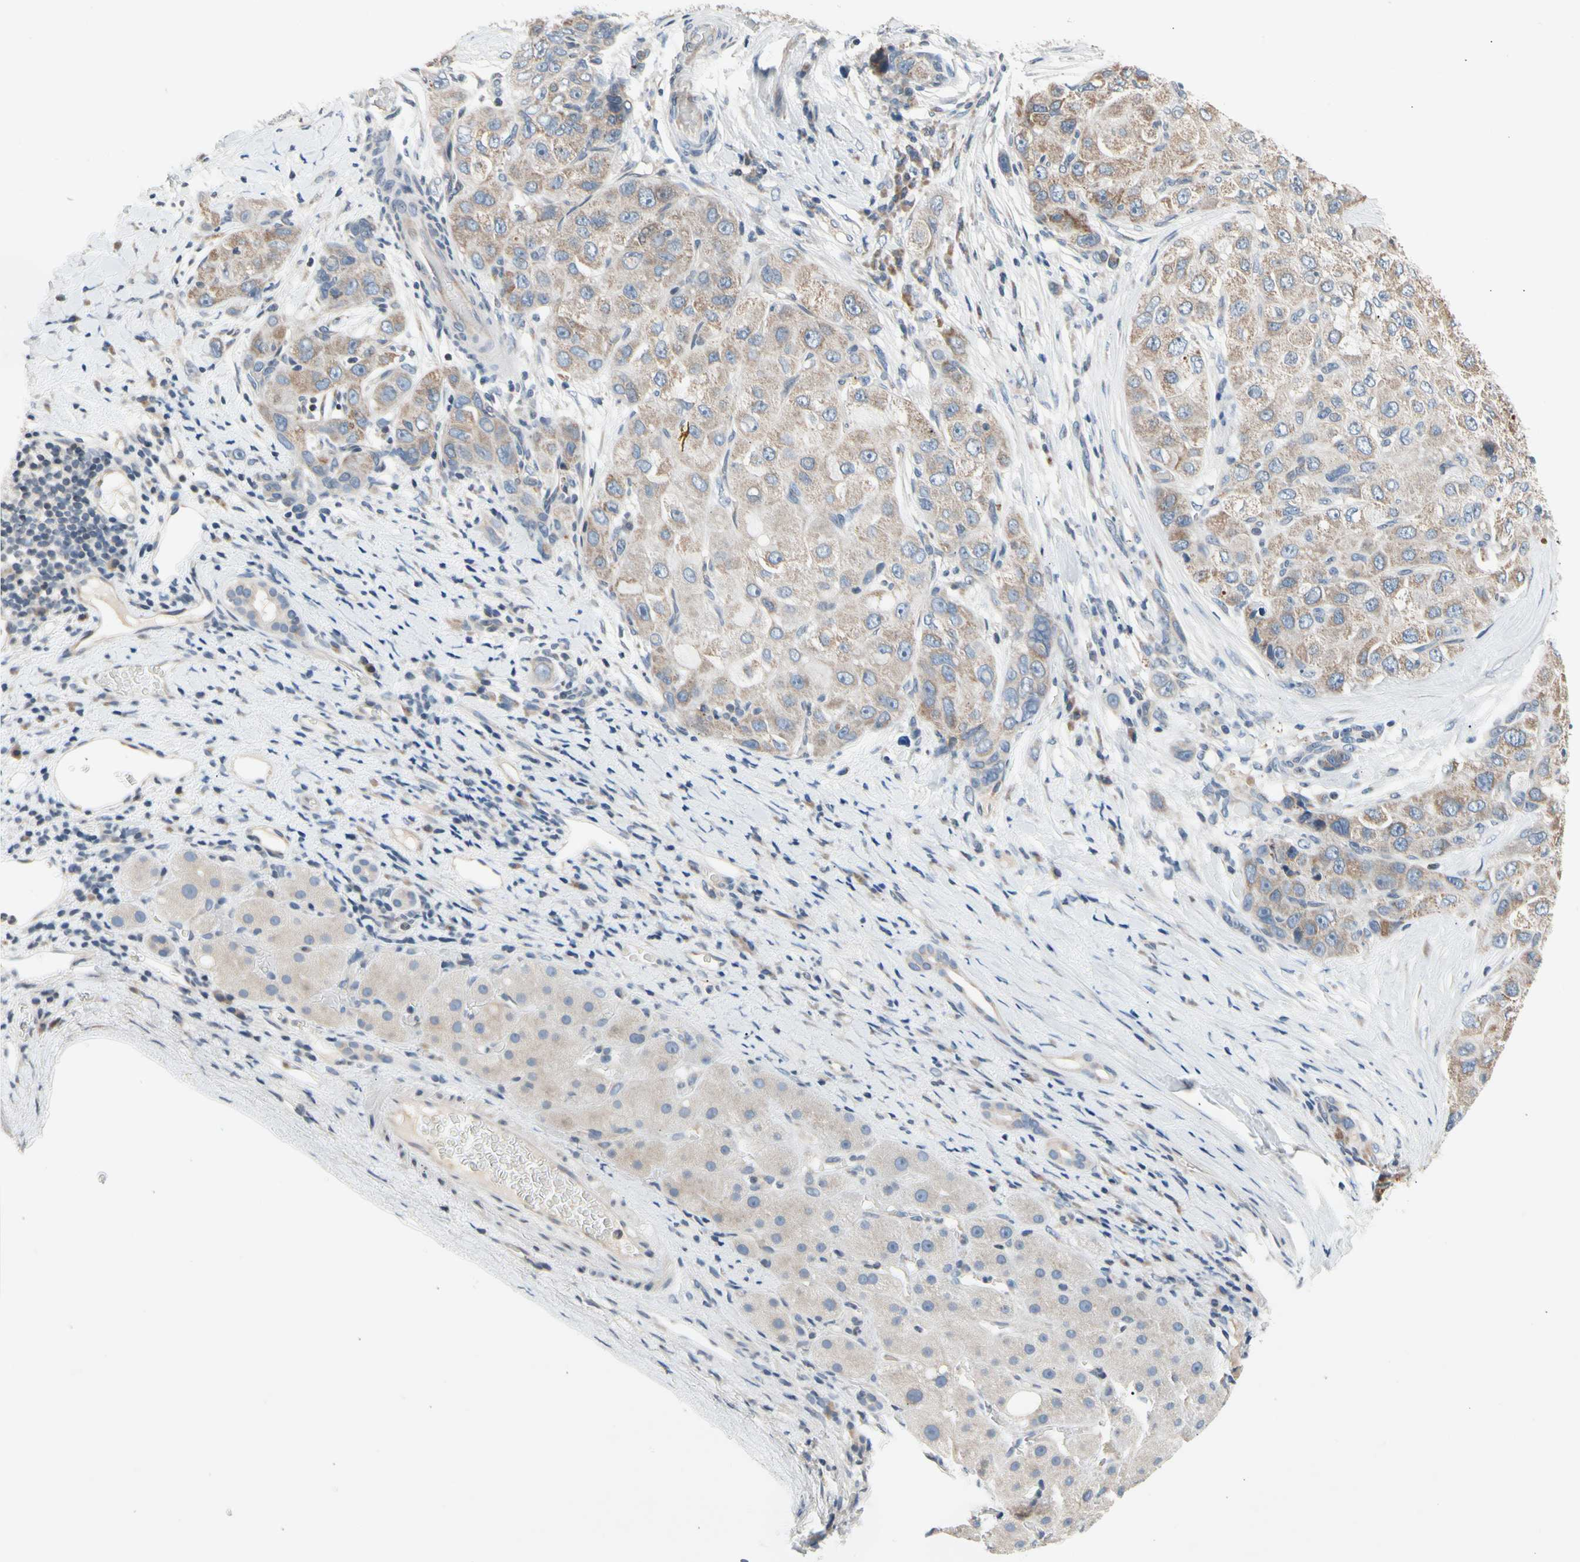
{"staining": {"intensity": "weak", "quantity": ">75%", "location": "cytoplasmic/membranous,nuclear"}, "tissue": "liver cancer", "cell_type": "Tumor cells", "image_type": "cancer", "snomed": [{"axis": "morphology", "description": "Carcinoma, Hepatocellular, NOS"}, {"axis": "topography", "description": "Liver"}], "caption": "An image of liver cancer stained for a protein shows weak cytoplasmic/membranous and nuclear brown staining in tumor cells.", "gene": "SOX30", "patient": {"sex": "male", "age": 80}}